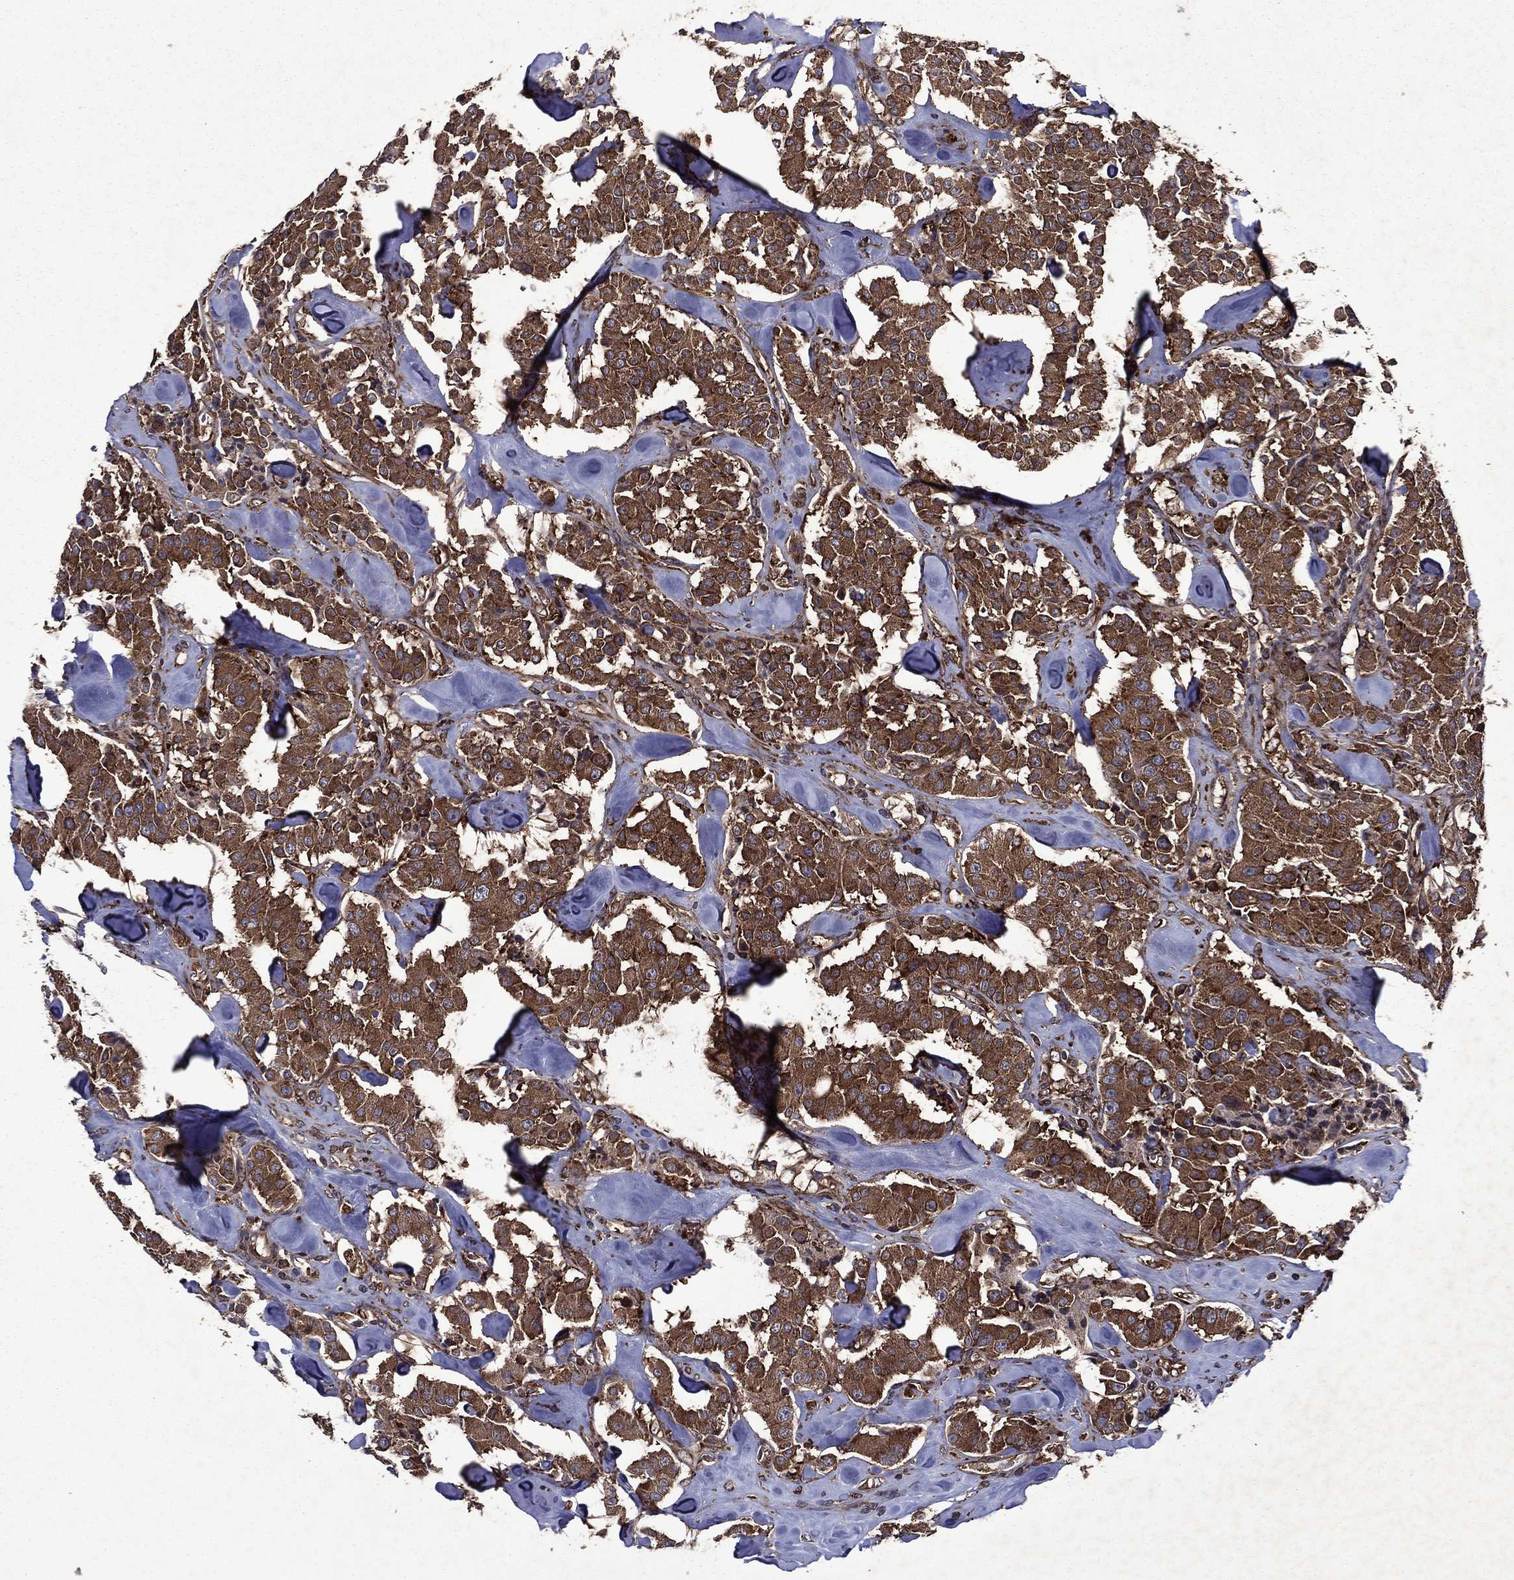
{"staining": {"intensity": "strong", "quantity": ">75%", "location": "cytoplasmic/membranous"}, "tissue": "carcinoid", "cell_type": "Tumor cells", "image_type": "cancer", "snomed": [{"axis": "morphology", "description": "Carcinoid, malignant, NOS"}, {"axis": "topography", "description": "Pancreas"}], "caption": "A micrograph of human carcinoid stained for a protein demonstrates strong cytoplasmic/membranous brown staining in tumor cells.", "gene": "EIF2B4", "patient": {"sex": "male", "age": 41}}